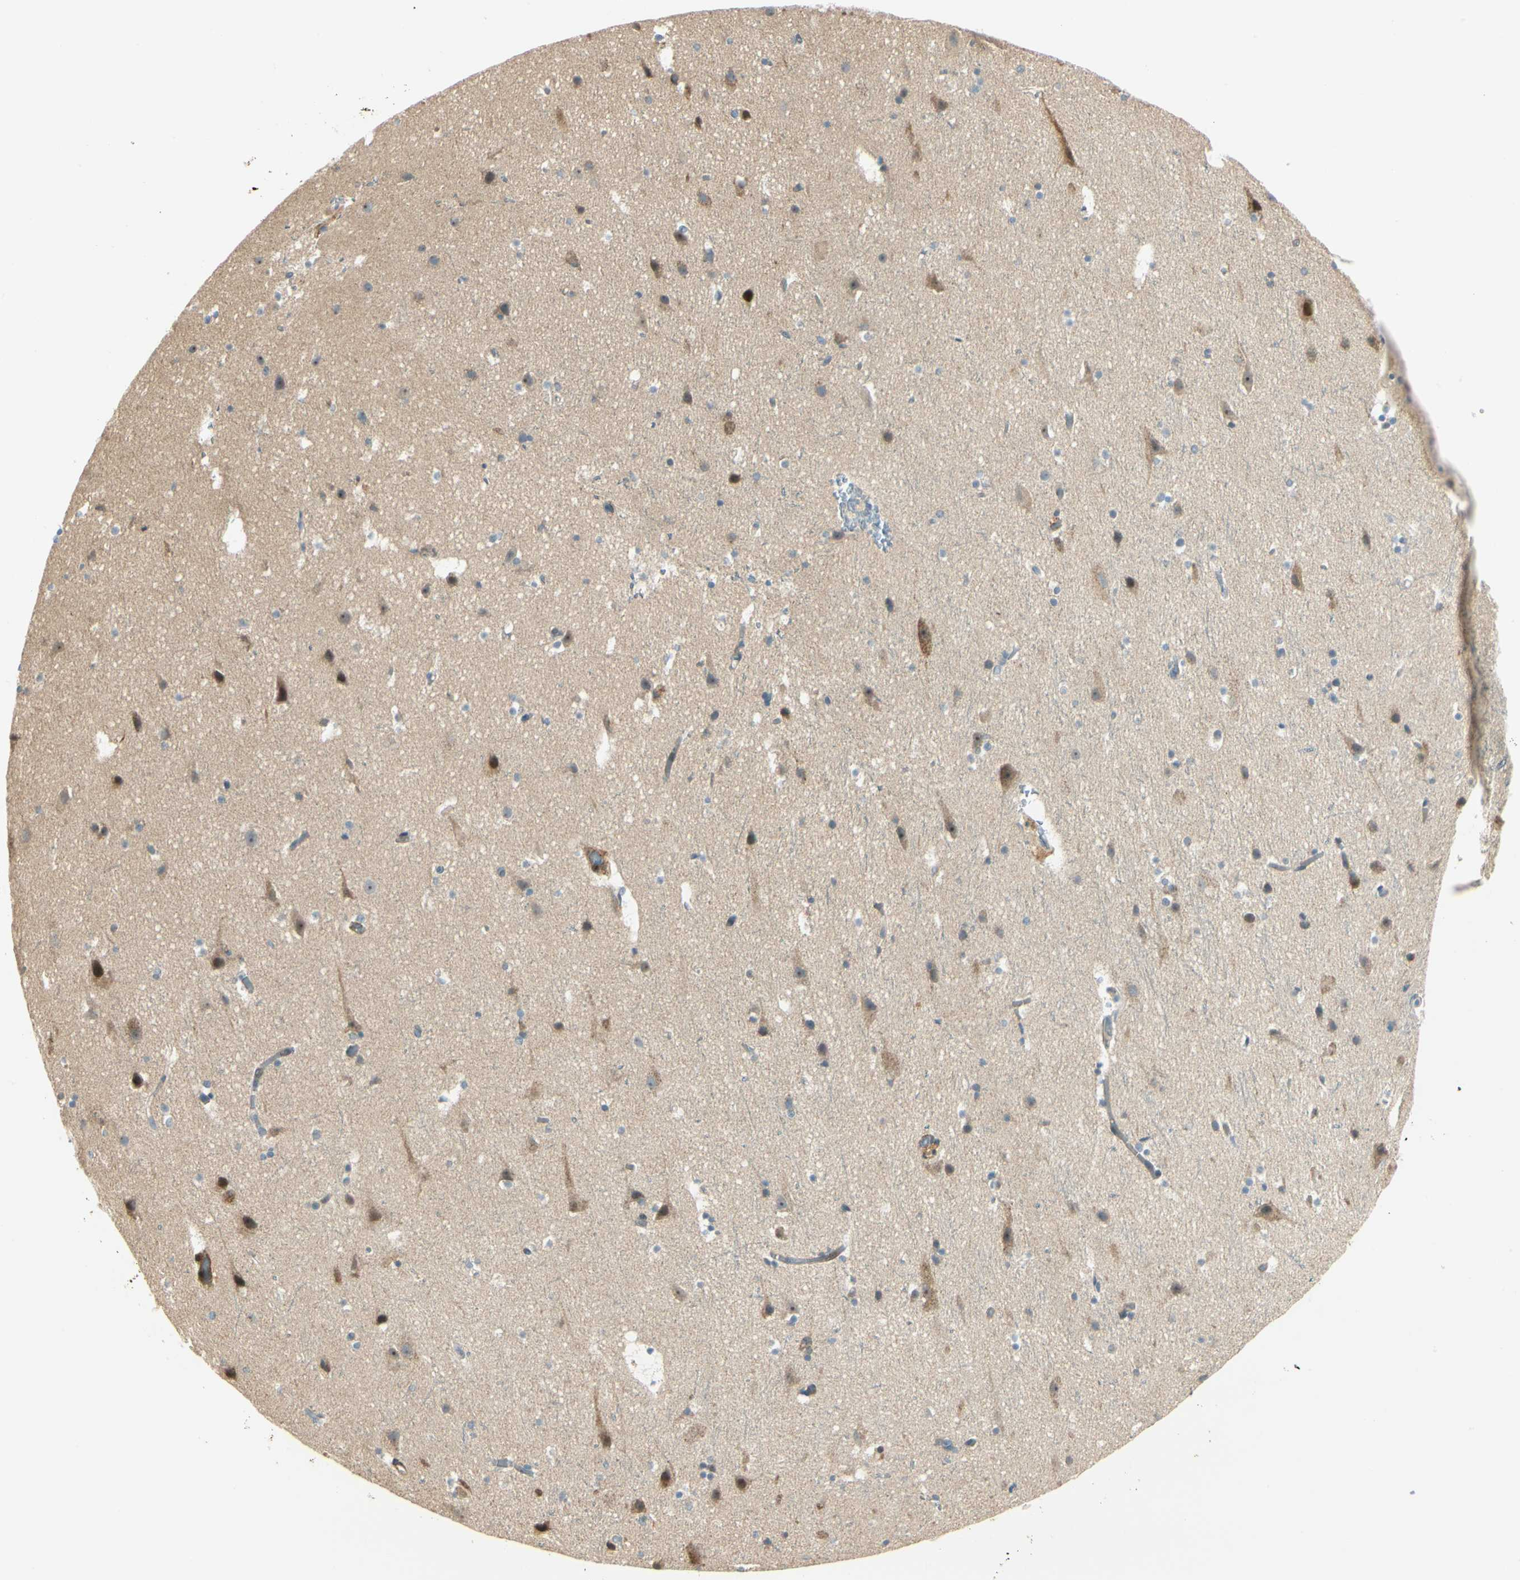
{"staining": {"intensity": "moderate", "quantity": ">75%", "location": "cytoplasmic/membranous"}, "tissue": "cerebral cortex", "cell_type": "Endothelial cells", "image_type": "normal", "snomed": [{"axis": "morphology", "description": "Normal tissue, NOS"}, {"axis": "topography", "description": "Cerebral cortex"}], "caption": "An immunohistochemistry (IHC) micrograph of unremarkable tissue is shown. Protein staining in brown highlights moderate cytoplasmic/membranous positivity in cerebral cortex within endothelial cells. The staining is performed using DAB brown chromogen to label protein expression. The nuclei are counter-stained blue using hematoxylin.", "gene": "P4HA3", "patient": {"sex": "male", "age": 45}}